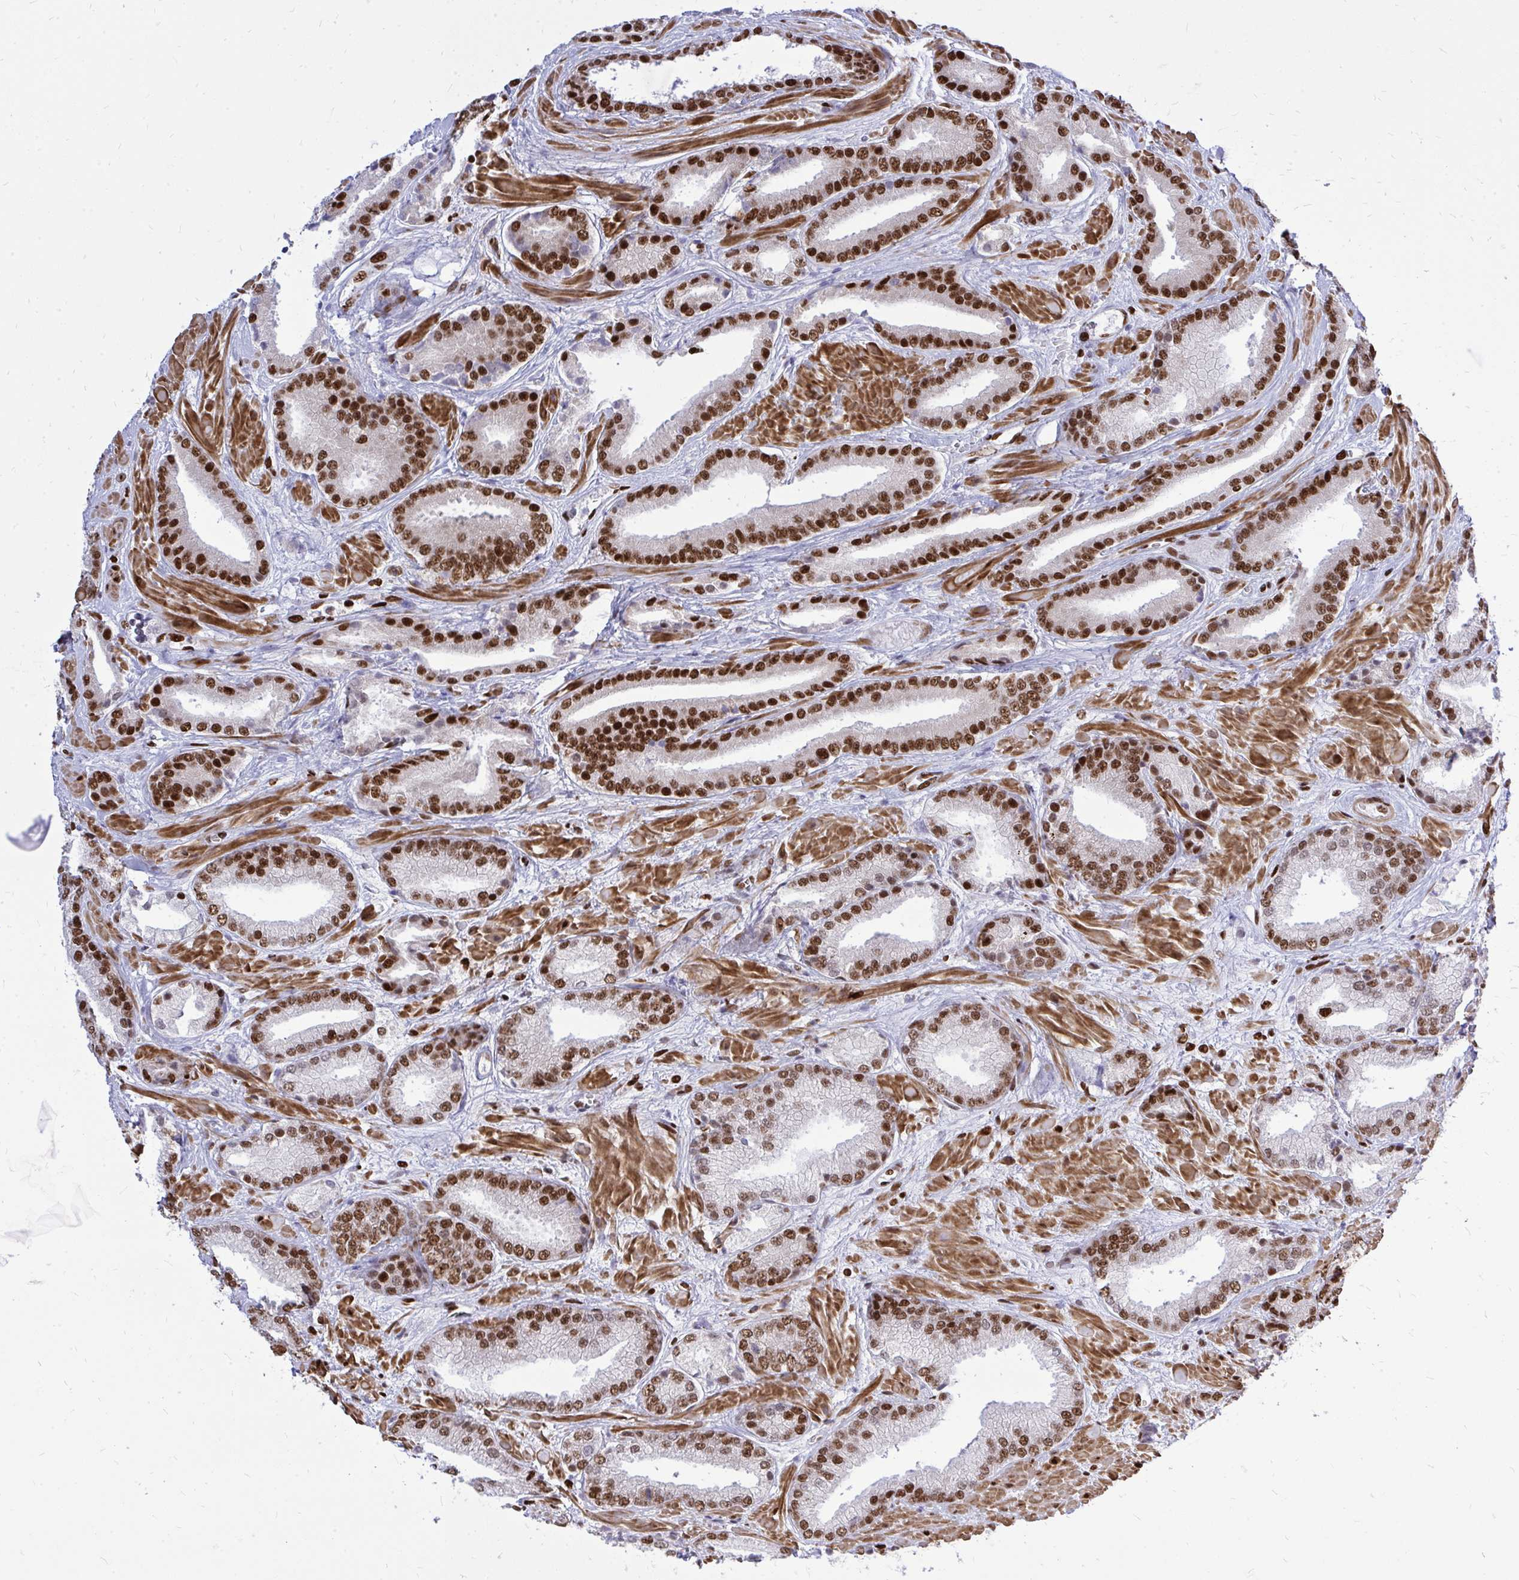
{"staining": {"intensity": "strong", "quantity": ">75%", "location": "nuclear"}, "tissue": "prostate cancer", "cell_type": "Tumor cells", "image_type": "cancer", "snomed": [{"axis": "morphology", "description": "Adenocarcinoma, High grade"}, {"axis": "topography", "description": "Prostate"}], "caption": "Human prostate cancer (adenocarcinoma (high-grade)) stained with a protein marker shows strong staining in tumor cells.", "gene": "TBL1Y", "patient": {"sex": "male", "age": 56}}